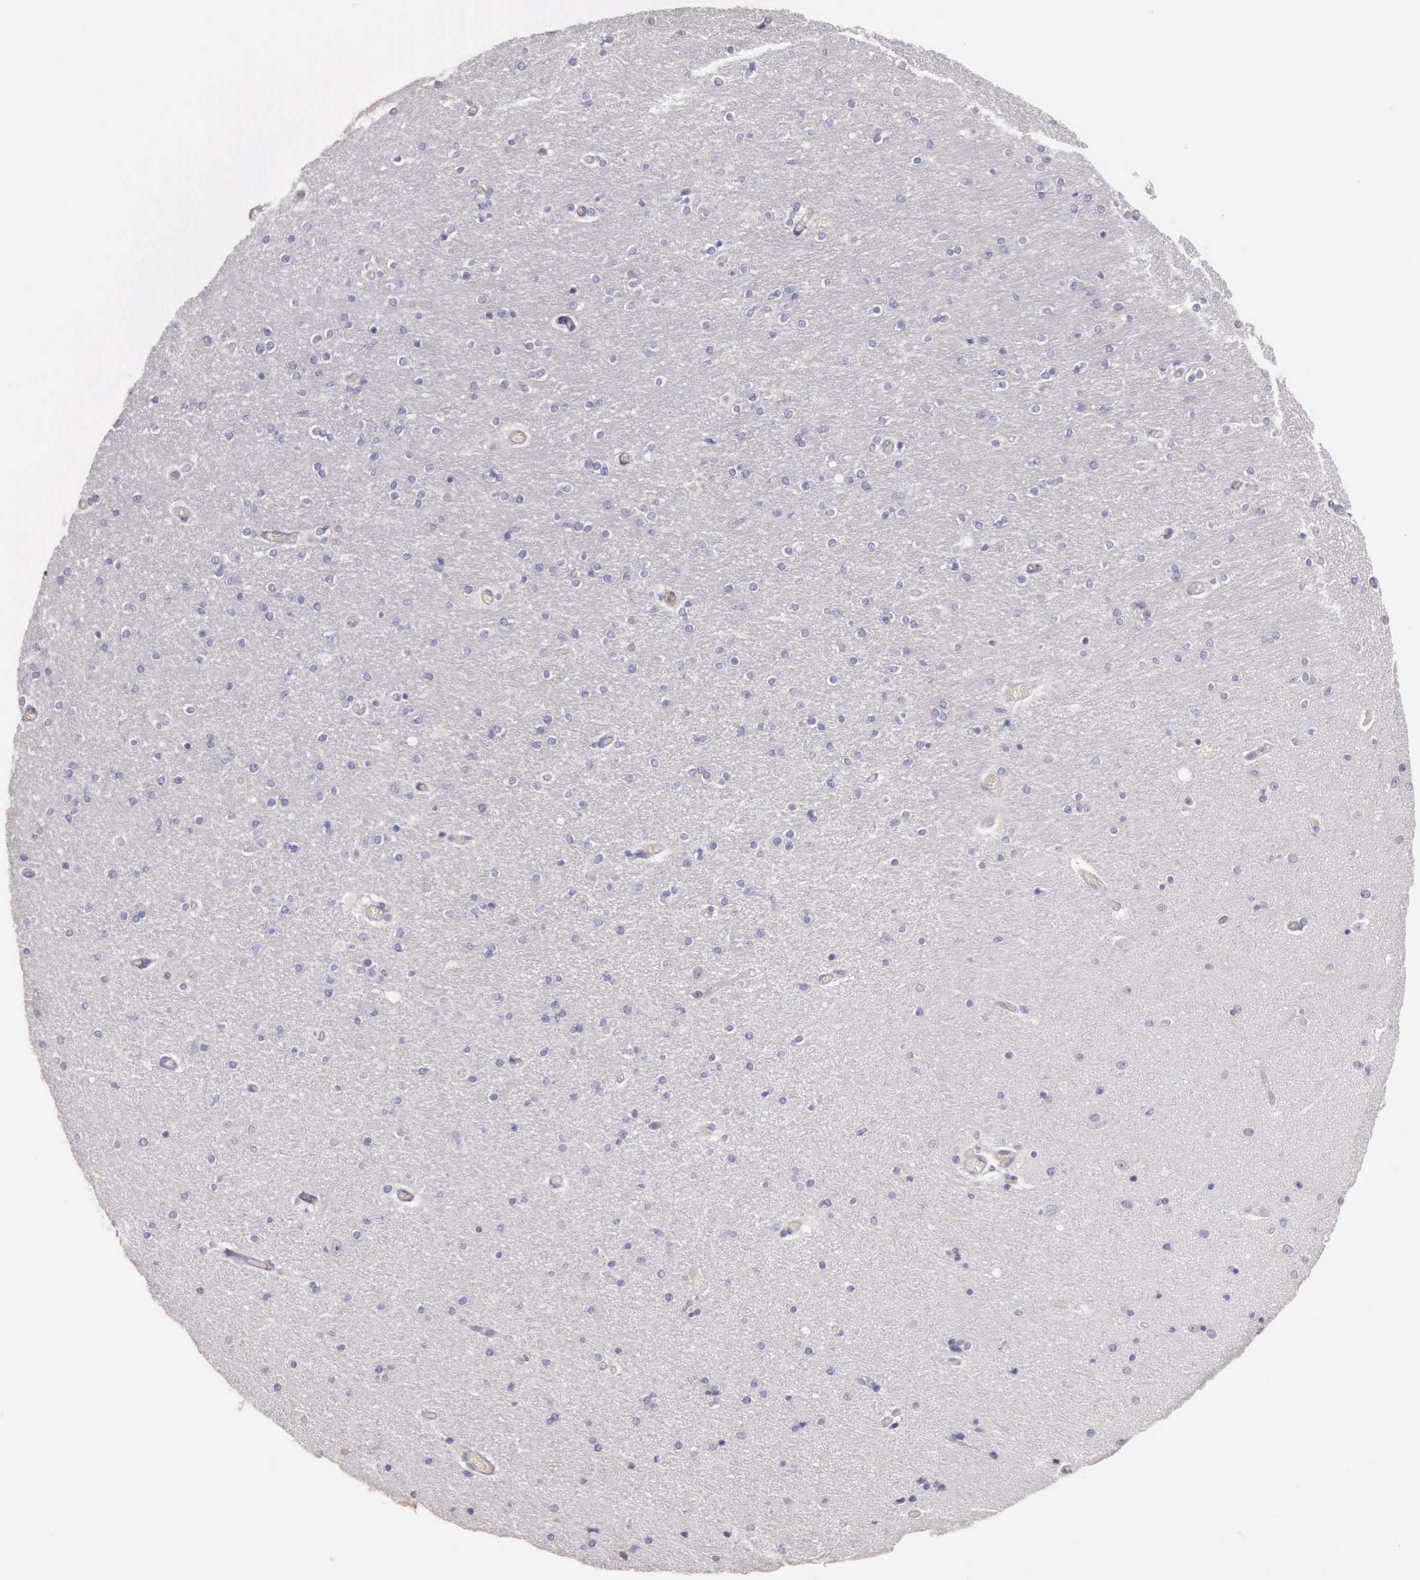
{"staining": {"intensity": "negative", "quantity": "none", "location": "none"}, "tissue": "hippocampus", "cell_type": "Glial cells", "image_type": "normal", "snomed": [{"axis": "morphology", "description": "Normal tissue, NOS"}, {"axis": "topography", "description": "Hippocampus"}], "caption": "An image of hippocampus stained for a protein shows no brown staining in glial cells. (Stains: DAB (3,3'-diaminobenzidine) immunohistochemistry (IHC) with hematoxylin counter stain, Microscopy: brightfield microscopy at high magnification).", "gene": "TCEANC", "patient": {"sex": "female", "age": 54}}